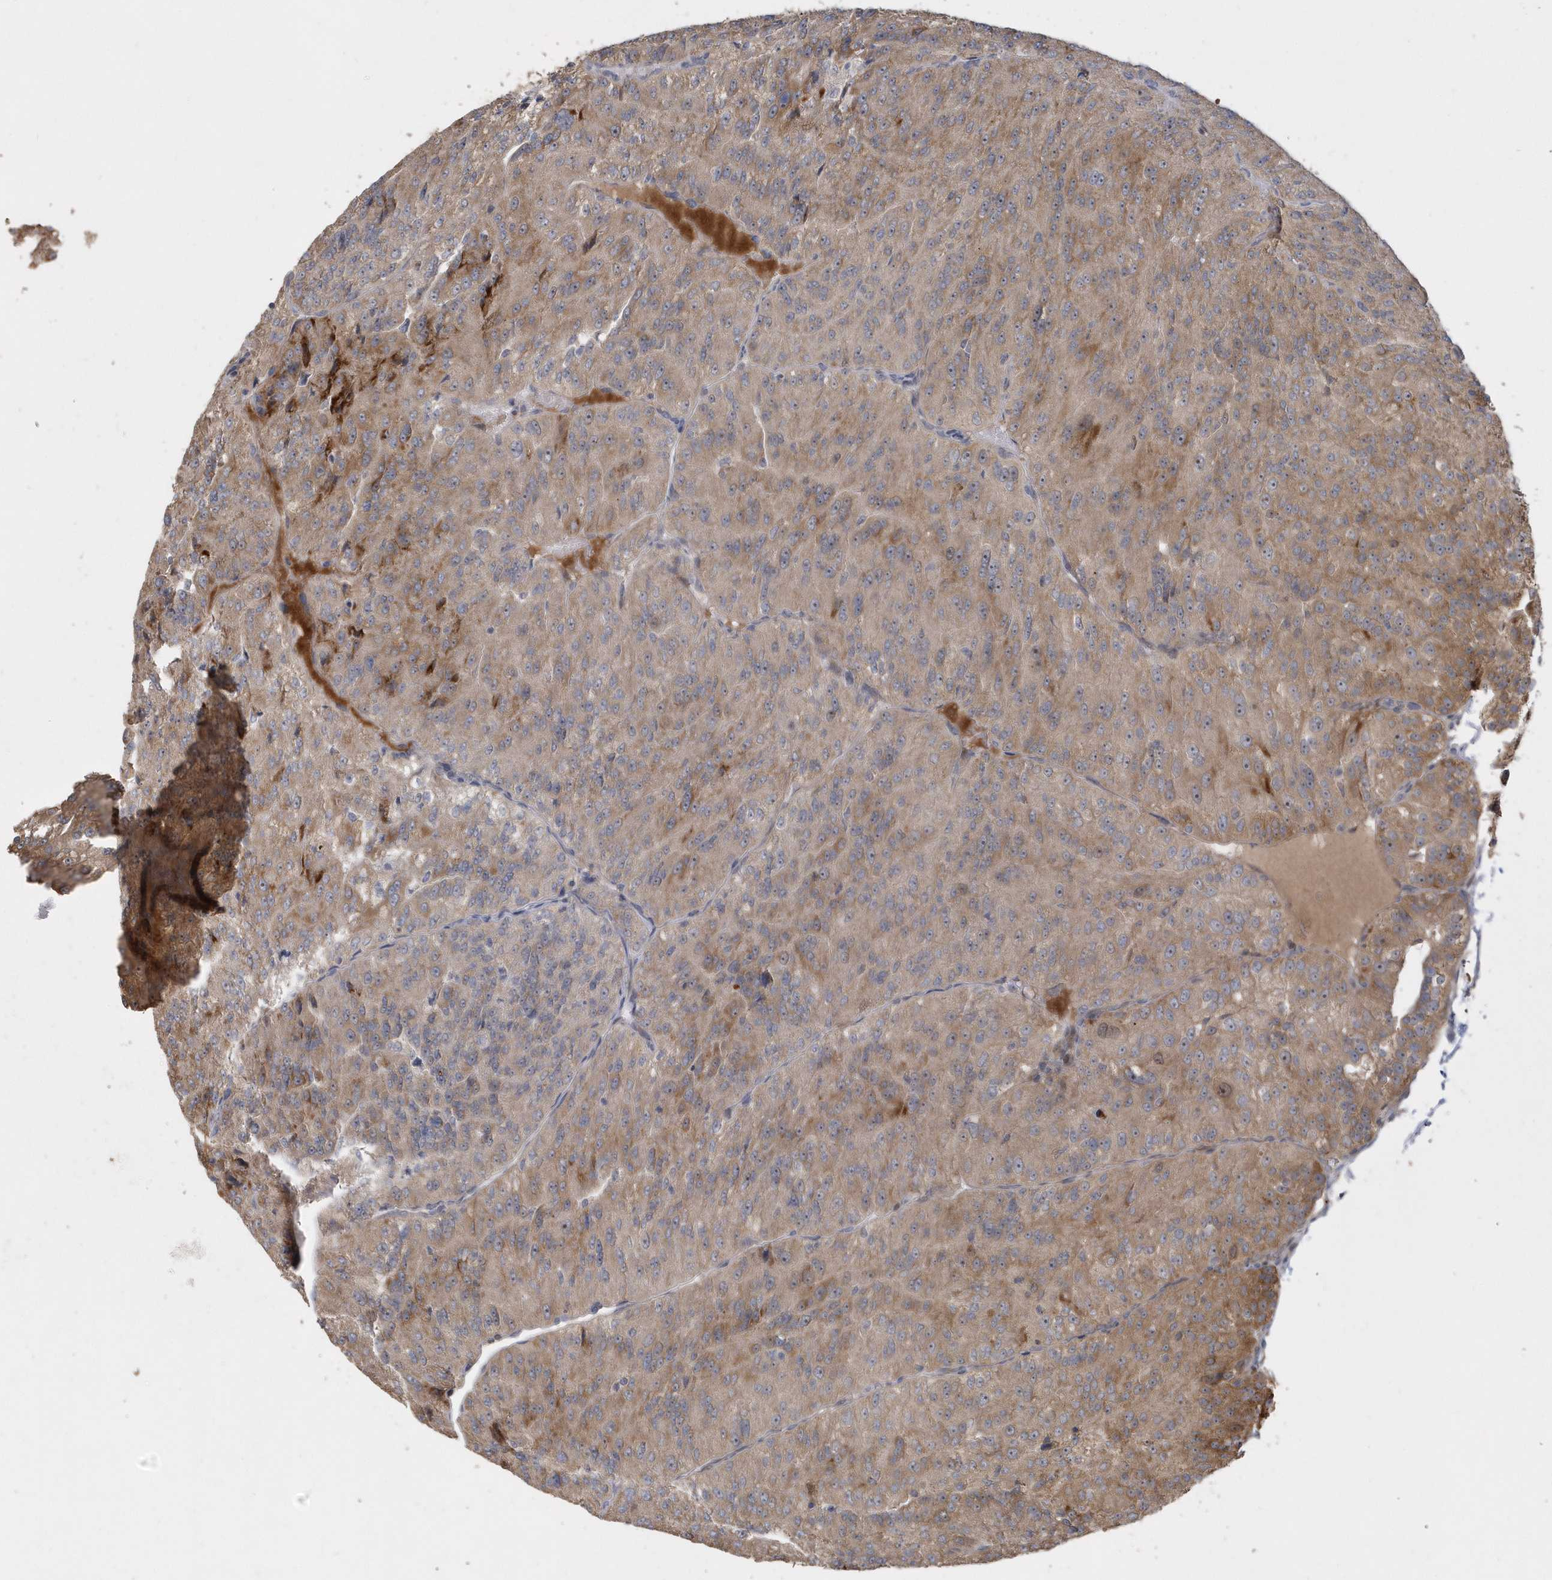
{"staining": {"intensity": "moderate", "quantity": ">75%", "location": "cytoplasmic/membranous"}, "tissue": "renal cancer", "cell_type": "Tumor cells", "image_type": "cancer", "snomed": [{"axis": "morphology", "description": "Adenocarcinoma, NOS"}, {"axis": "topography", "description": "Kidney"}], "caption": "High-magnification brightfield microscopy of renal cancer stained with DAB (brown) and counterstained with hematoxylin (blue). tumor cells exhibit moderate cytoplasmic/membranous staining is seen in about>75% of cells.", "gene": "TRAIP", "patient": {"sex": "female", "age": 63}}